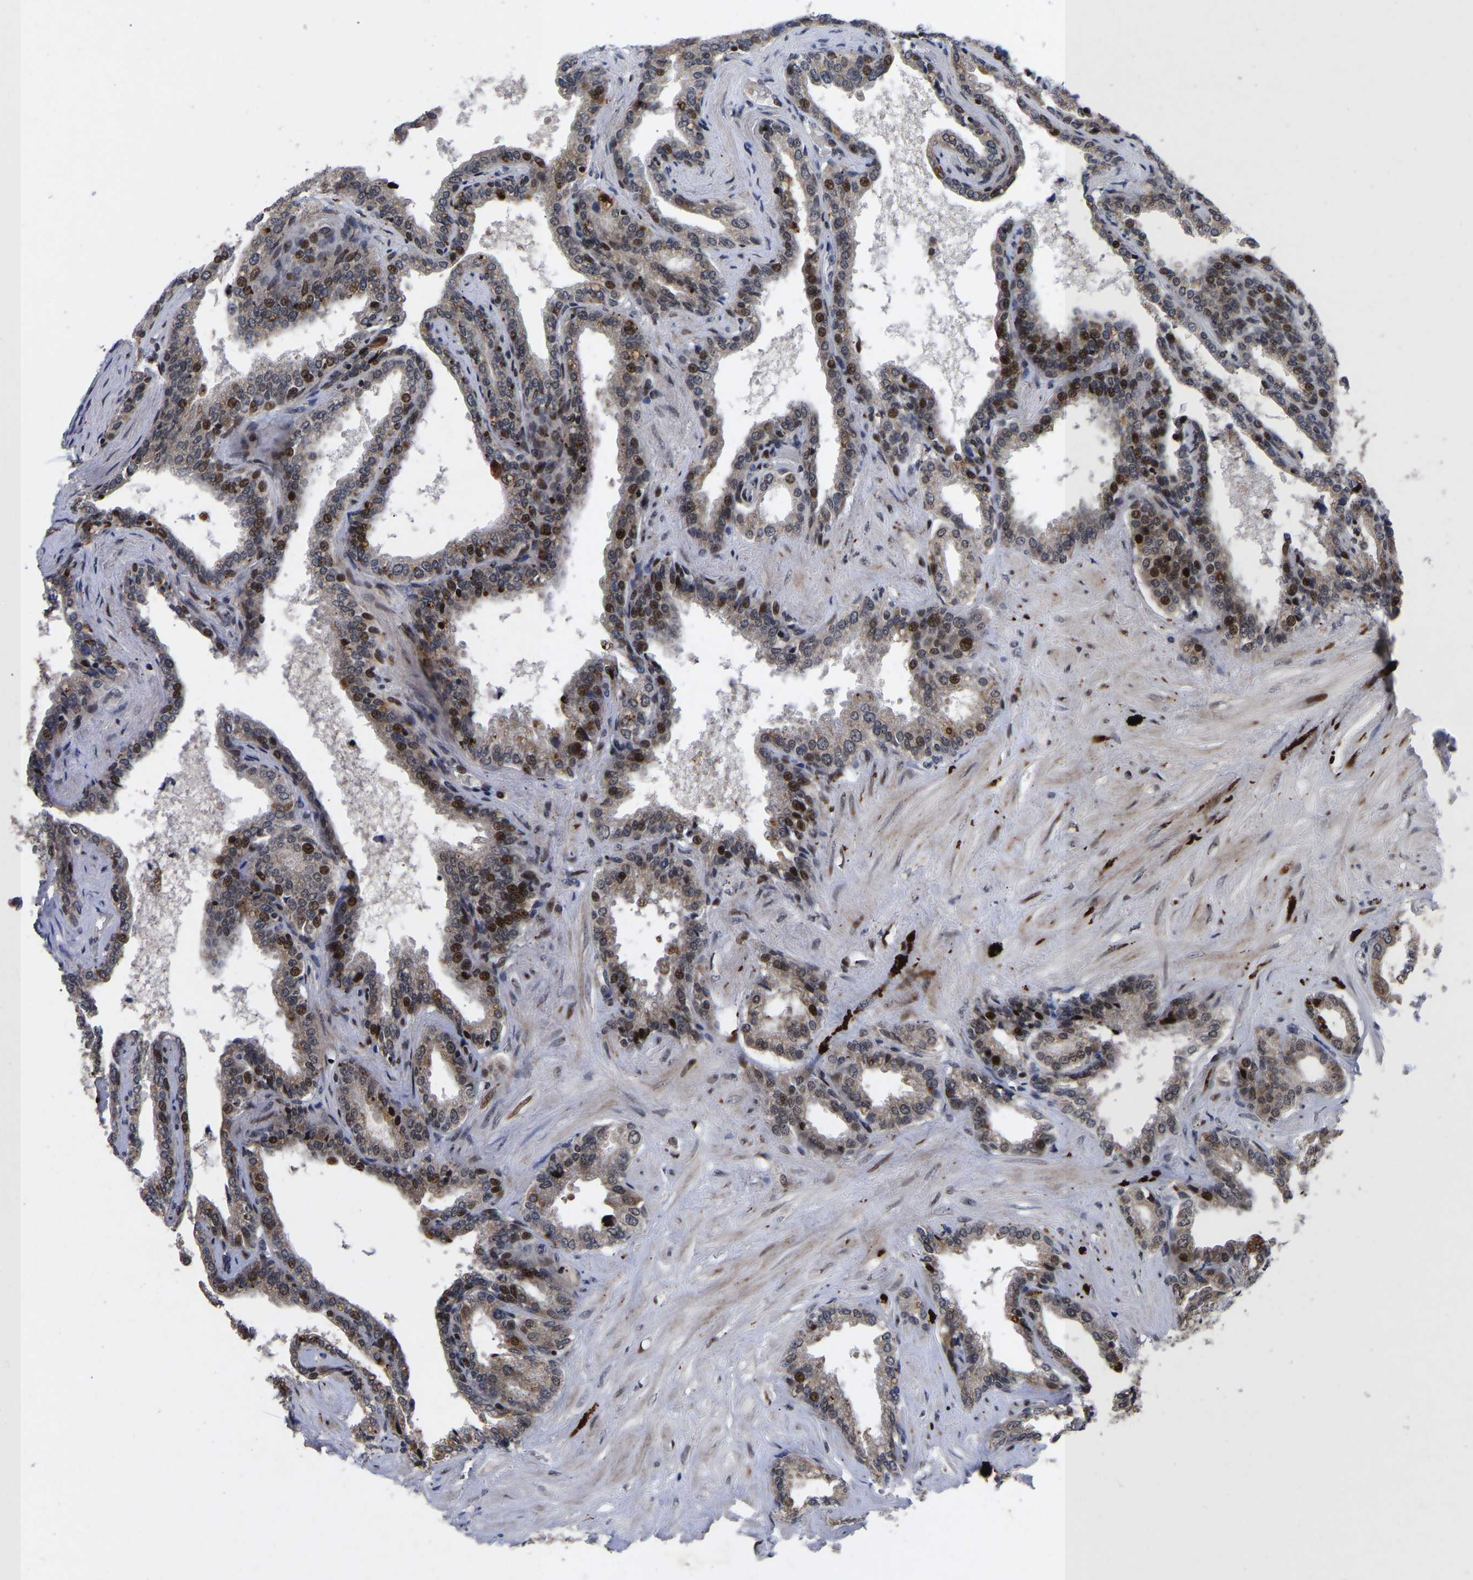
{"staining": {"intensity": "strong", "quantity": "25%-75%", "location": "nuclear"}, "tissue": "seminal vesicle", "cell_type": "Glandular cells", "image_type": "normal", "snomed": [{"axis": "morphology", "description": "Normal tissue, NOS"}, {"axis": "topography", "description": "Seminal veicle"}], "caption": "Immunohistochemistry (DAB (3,3'-diaminobenzidine)) staining of normal seminal vesicle reveals strong nuclear protein staining in about 25%-75% of glandular cells. The protein of interest is stained brown, and the nuclei are stained in blue (DAB (3,3'-diaminobenzidine) IHC with brightfield microscopy, high magnification).", "gene": "JUNB", "patient": {"sex": "male", "age": 46}}